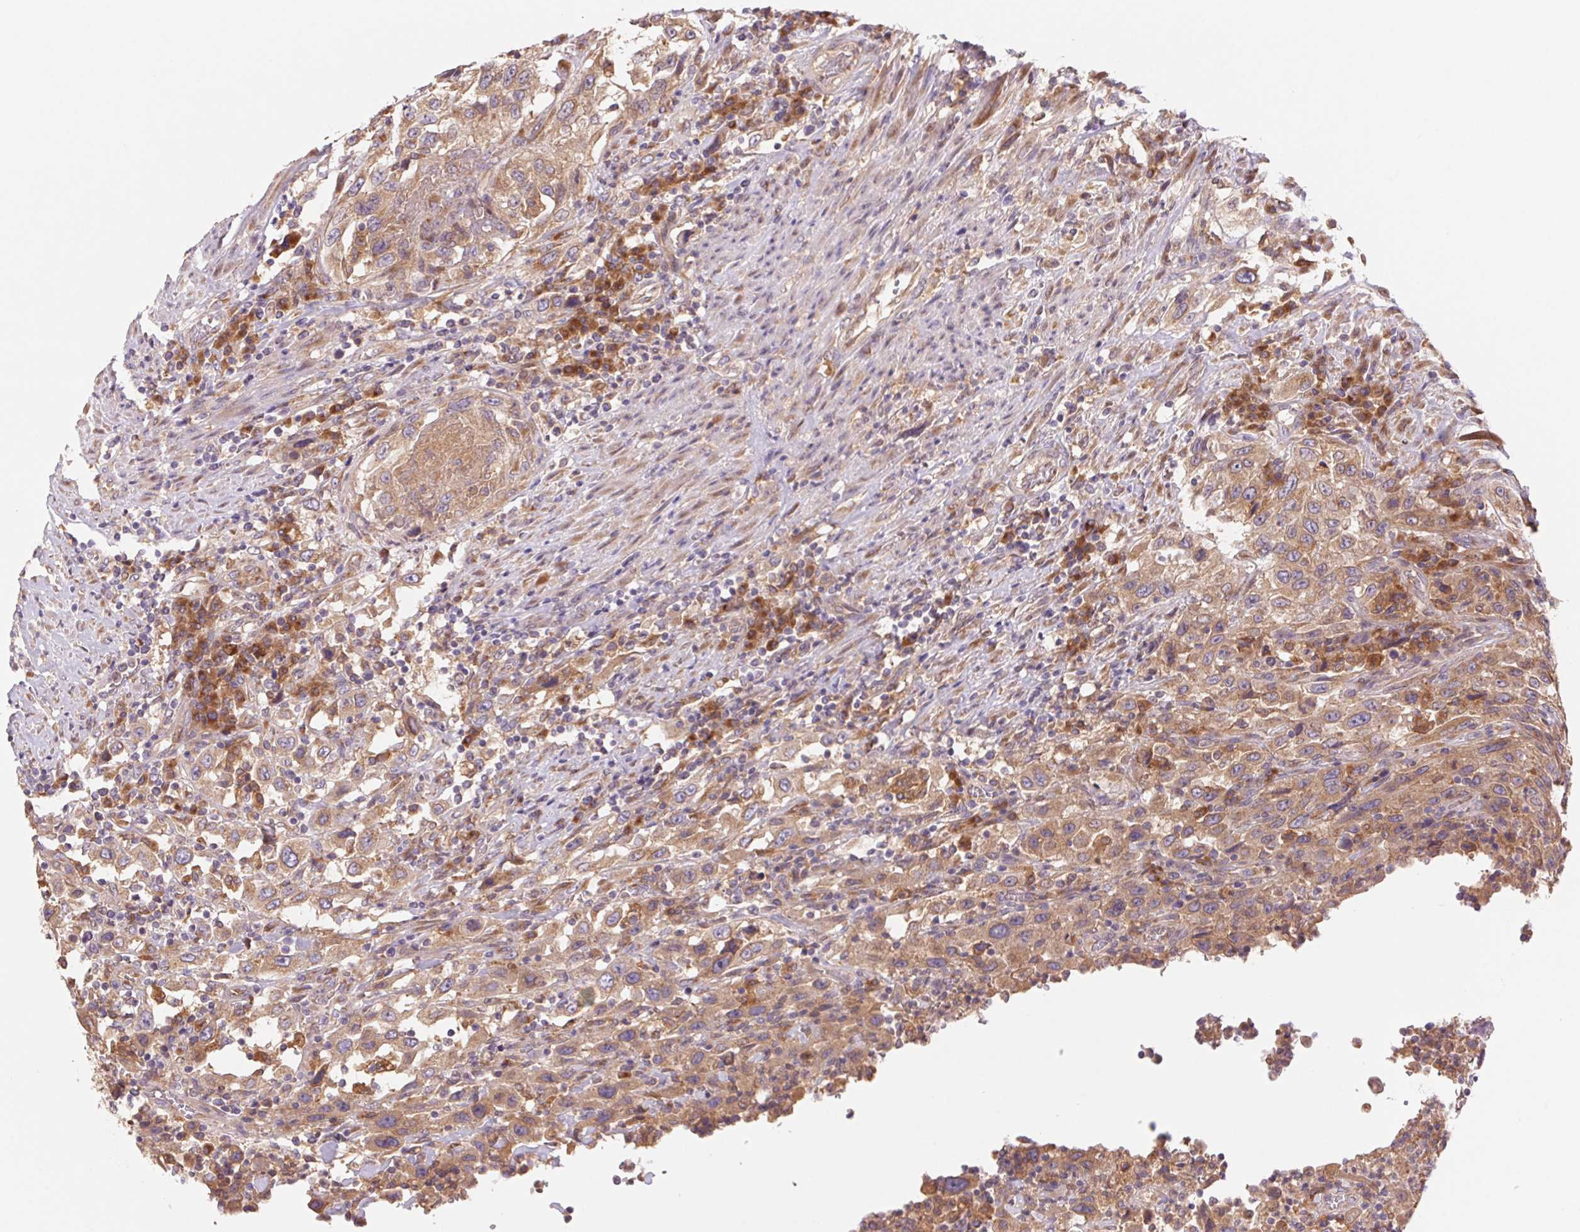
{"staining": {"intensity": "moderate", "quantity": ">75%", "location": "cytoplasmic/membranous"}, "tissue": "urothelial cancer", "cell_type": "Tumor cells", "image_type": "cancer", "snomed": [{"axis": "morphology", "description": "Urothelial carcinoma, High grade"}, {"axis": "topography", "description": "Urinary bladder"}], "caption": "Urothelial carcinoma (high-grade) stained with a protein marker reveals moderate staining in tumor cells.", "gene": "RAB1A", "patient": {"sex": "male", "age": 61}}